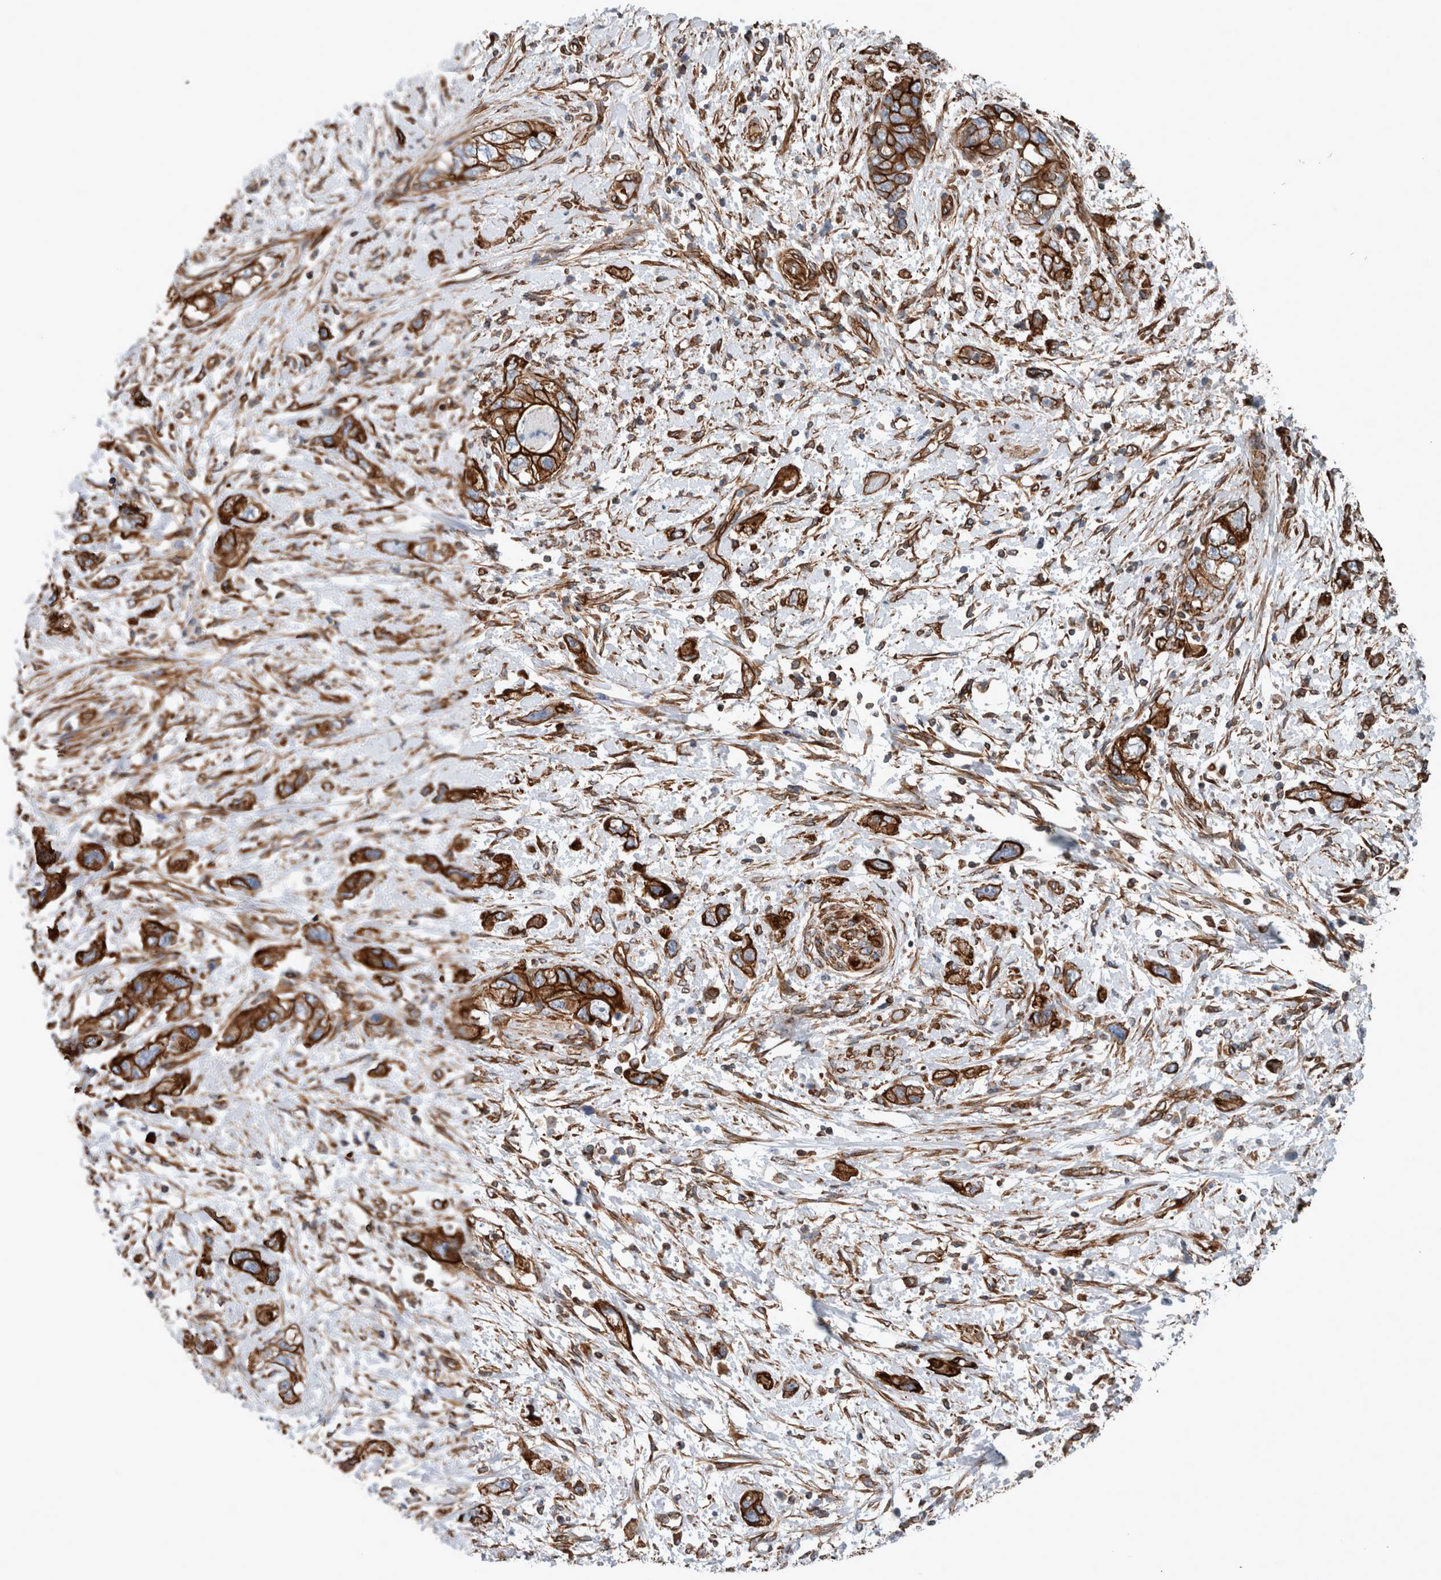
{"staining": {"intensity": "strong", "quantity": ">75%", "location": "cytoplasmic/membranous"}, "tissue": "pancreatic cancer", "cell_type": "Tumor cells", "image_type": "cancer", "snomed": [{"axis": "morphology", "description": "Adenocarcinoma, NOS"}, {"axis": "topography", "description": "Pancreas"}], "caption": "Protein expression analysis of pancreatic adenocarcinoma reveals strong cytoplasmic/membranous staining in about >75% of tumor cells.", "gene": "PLEC", "patient": {"sex": "female", "age": 73}}